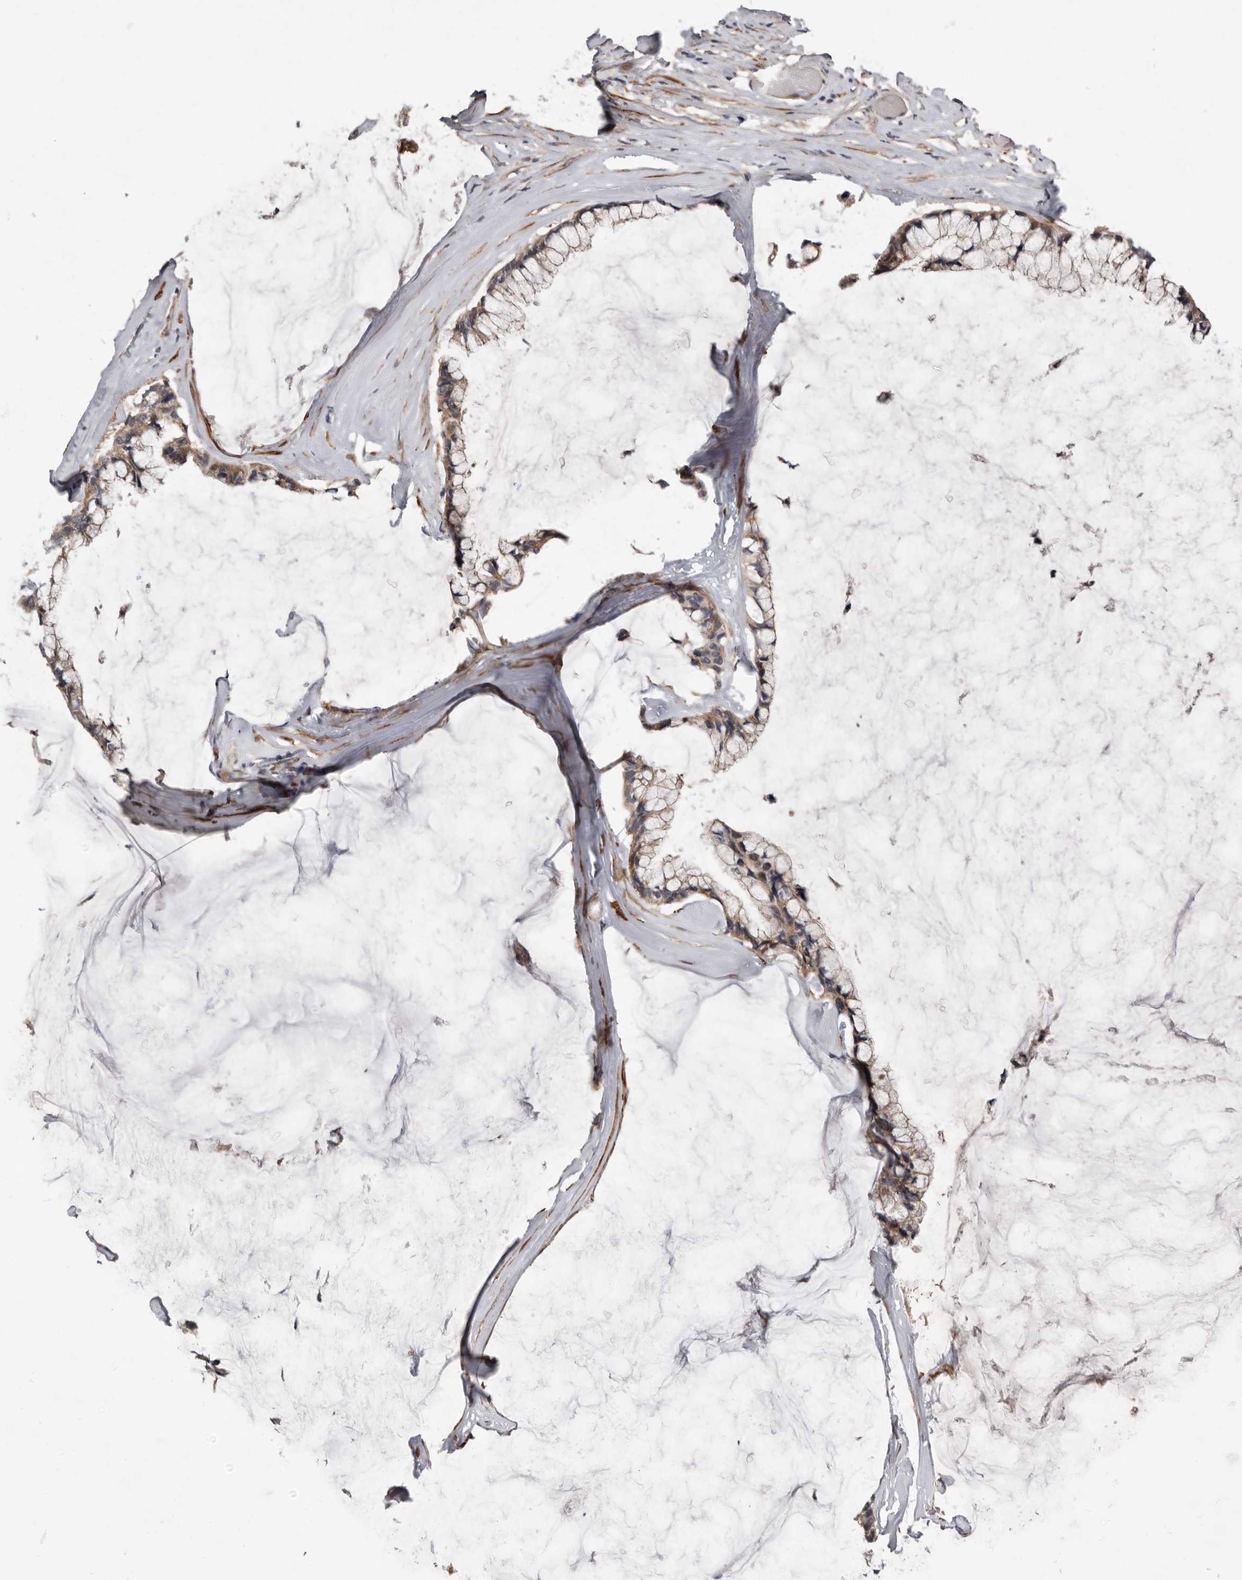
{"staining": {"intensity": "weak", "quantity": "25%-75%", "location": "cytoplasmic/membranous"}, "tissue": "ovarian cancer", "cell_type": "Tumor cells", "image_type": "cancer", "snomed": [{"axis": "morphology", "description": "Cystadenocarcinoma, mucinous, NOS"}, {"axis": "topography", "description": "Ovary"}], "caption": "Immunohistochemistry (IHC) micrograph of human ovarian mucinous cystadenocarcinoma stained for a protein (brown), which demonstrates low levels of weak cytoplasmic/membranous positivity in approximately 25%-75% of tumor cells.", "gene": "FGFR4", "patient": {"sex": "female", "age": 39}}